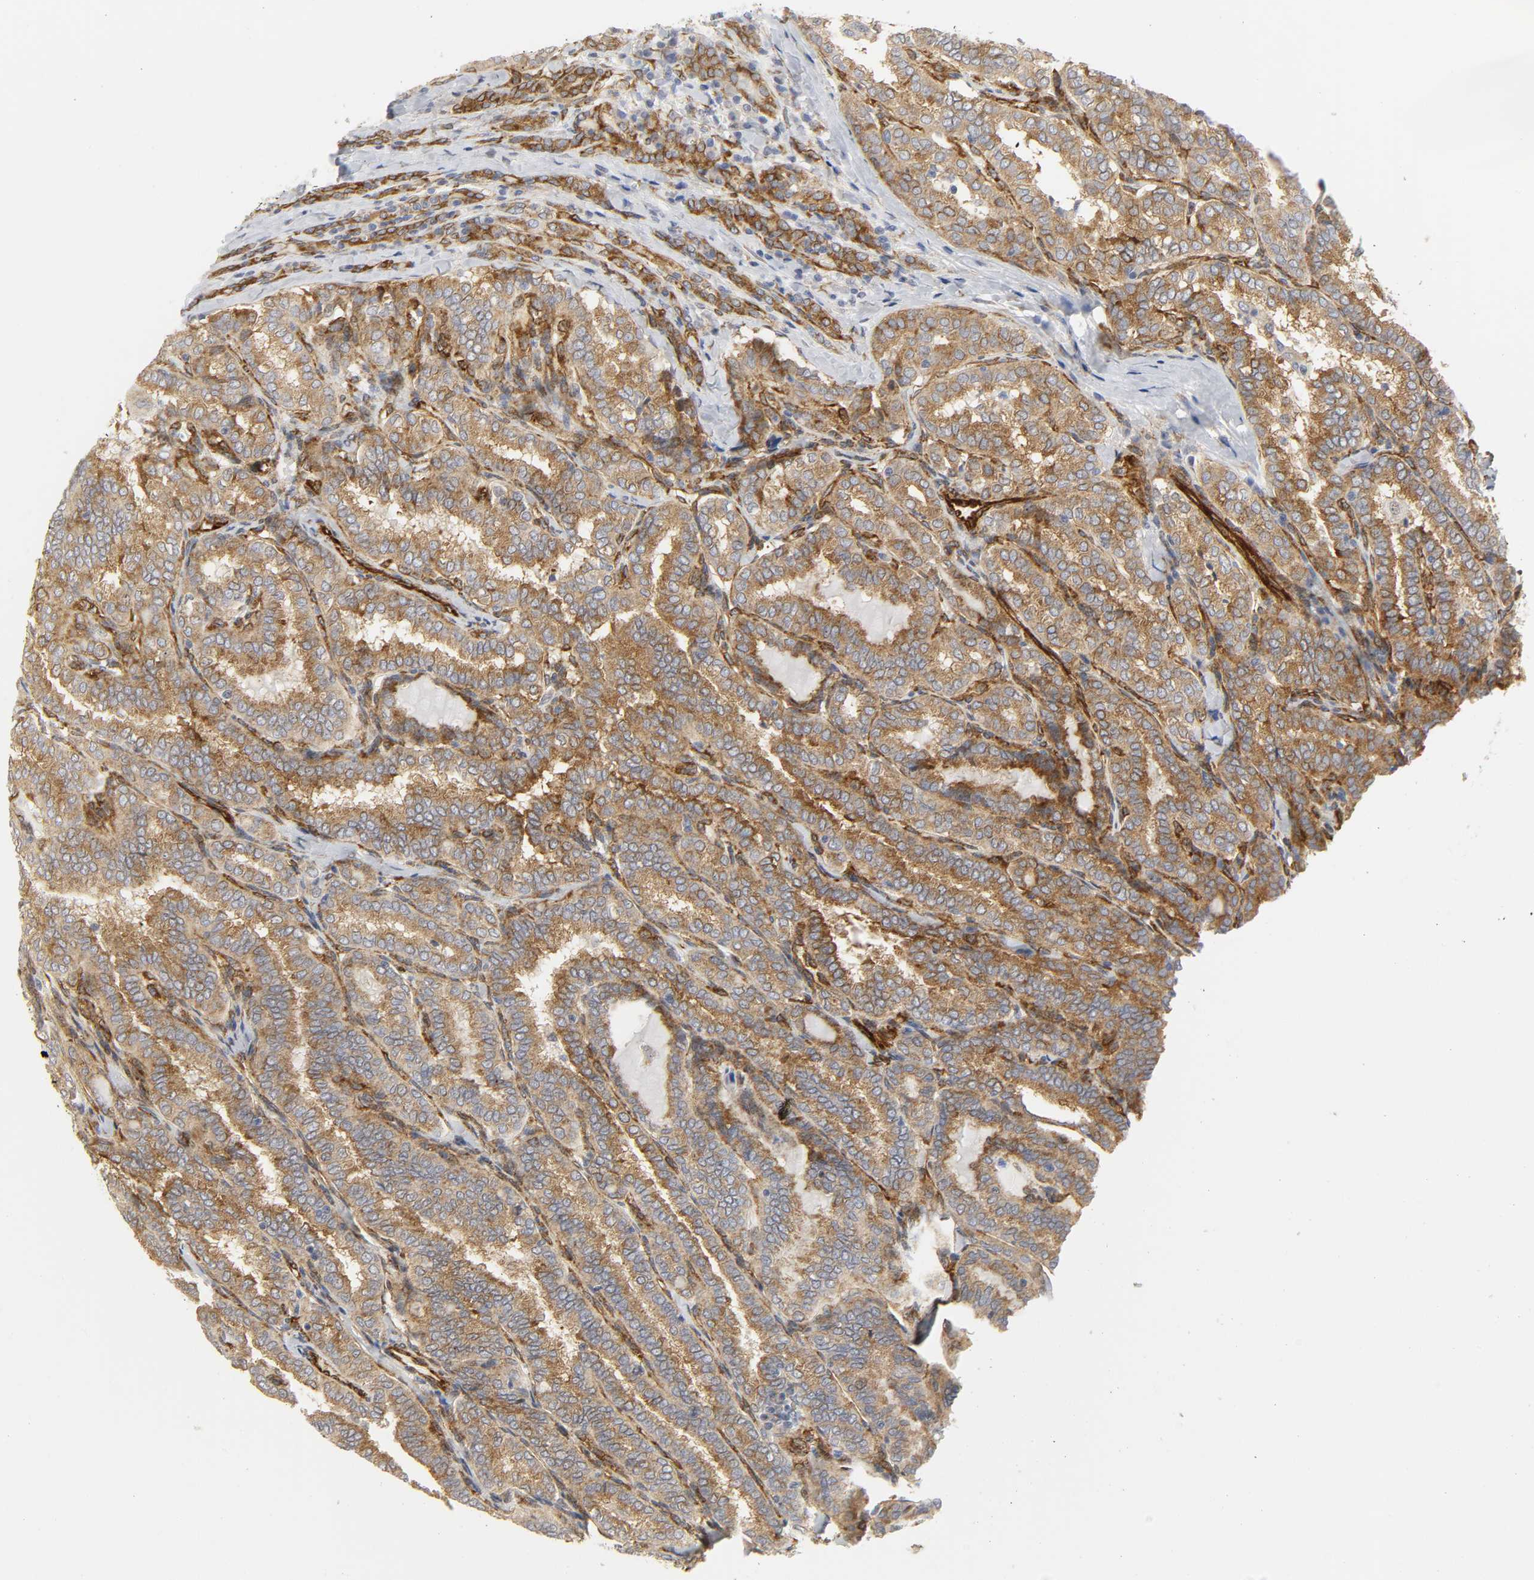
{"staining": {"intensity": "strong", "quantity": ">75%", "location": "cytoplasmic/membranous"}, "tissue": "thyroid cancer", "cell_type": "Tumor cells", "image_type": "cancer", "snomed": [{"axis": "morphology", "description": "Papillary adenocarcinoma, NOS"}, {"axis": "topography", "description": "Thyroid gland"}], "caption": "Protein staining by IHC demonstrates strong cytoplasmic/membranous positivity in about >75% of tumor cells in papillary adenocarcinoma (thyroid). The staining was performed using DAB, with brown indicating positive protein expression. Nuclei are stained blue with hematoxylin.", "gene": "DOCK1", "patient": {"sex": "female", "age": 30}}